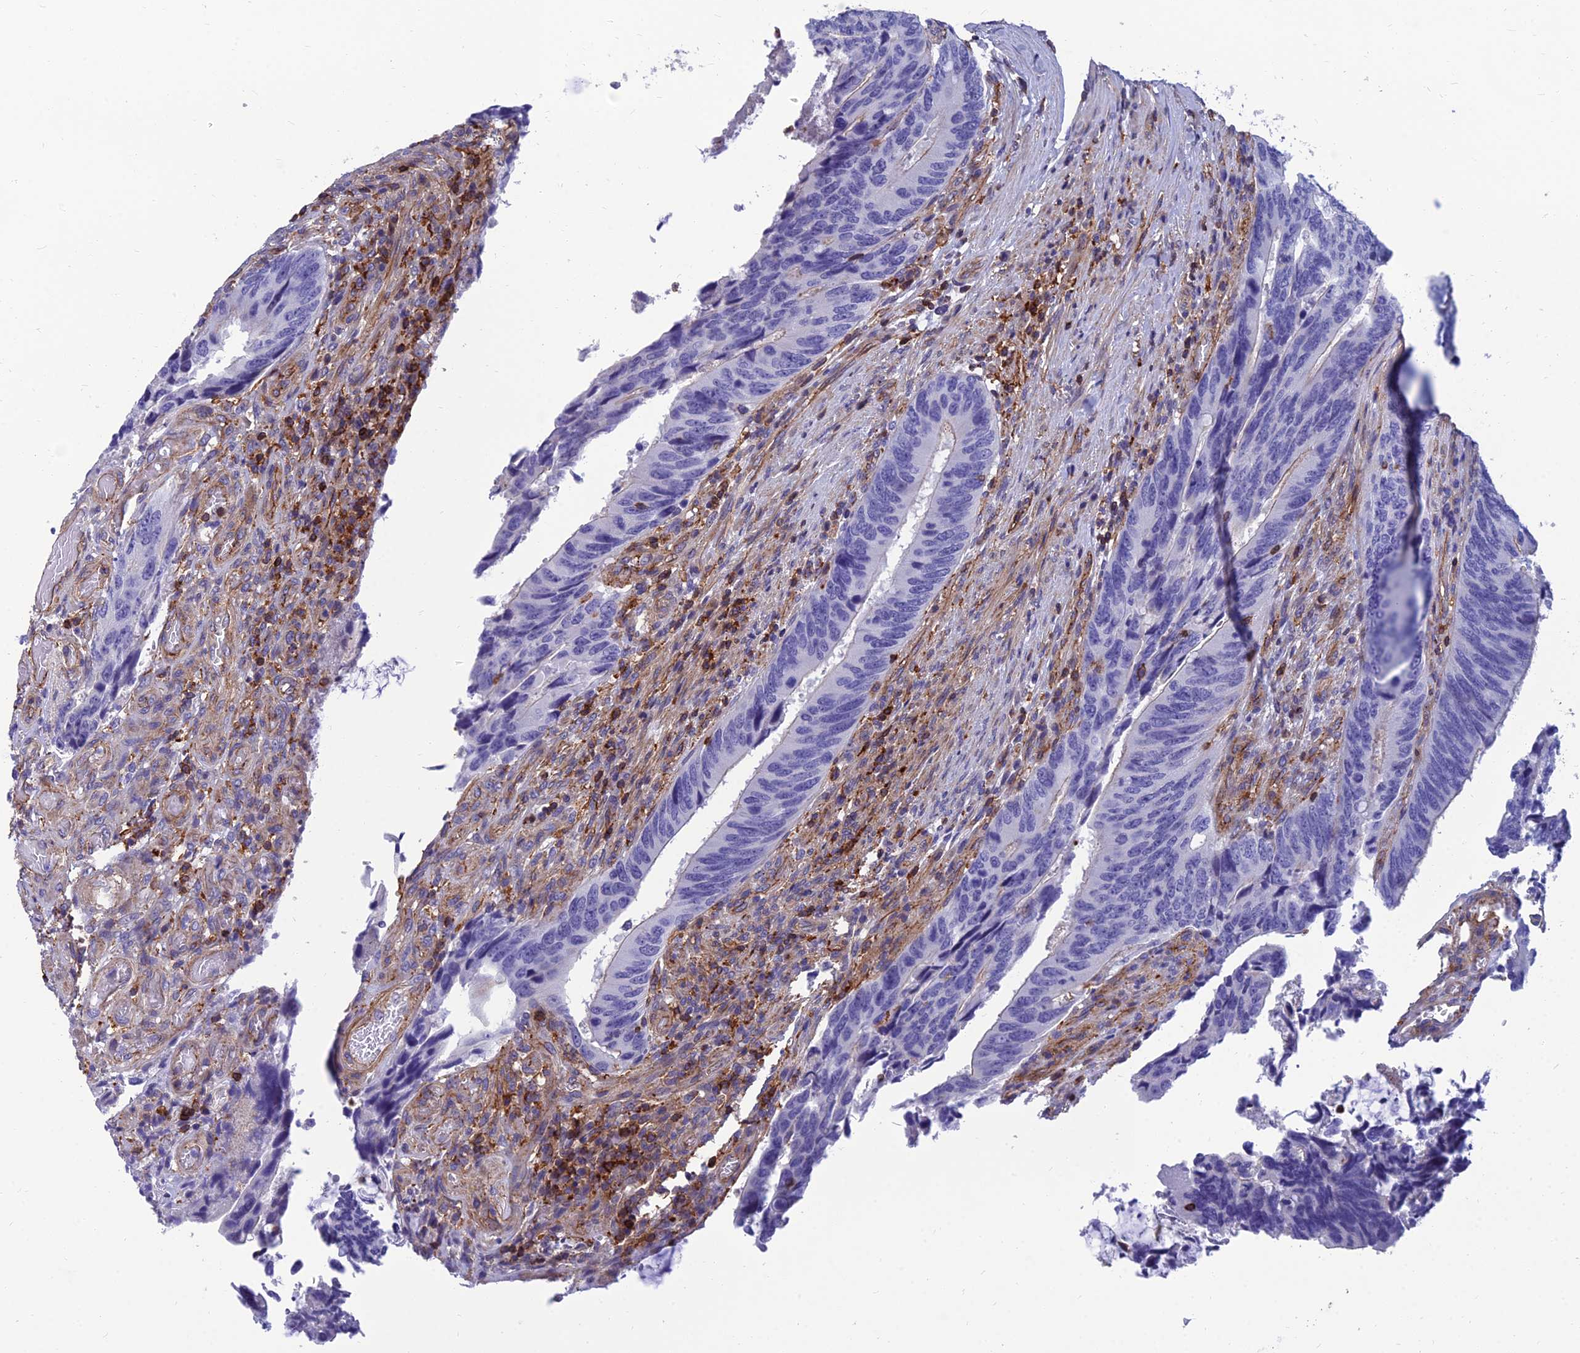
{"staining": {"intensity": "negative", "quantity": "none", "location": "none"}, "tissue": "colorectal cancer", "cell_type": "Tumor cells", "image_type": "cancer", "snomed": [{"axis": "morphology", "description": "Adenocarcinoma, NOS"}, {"axis": "topography", "description": "Colon"}], "caption": "DAB immunohistochemical staining of adenocarcinoma (colorectal) displays no significant staining in tumor cells. (Brightfield microscopy of DAB (3,3'-diaminobenzidine) IHC at high magnification).", "gene": "PPP1R18", "patient": {"sex": "male", "age": 87}}